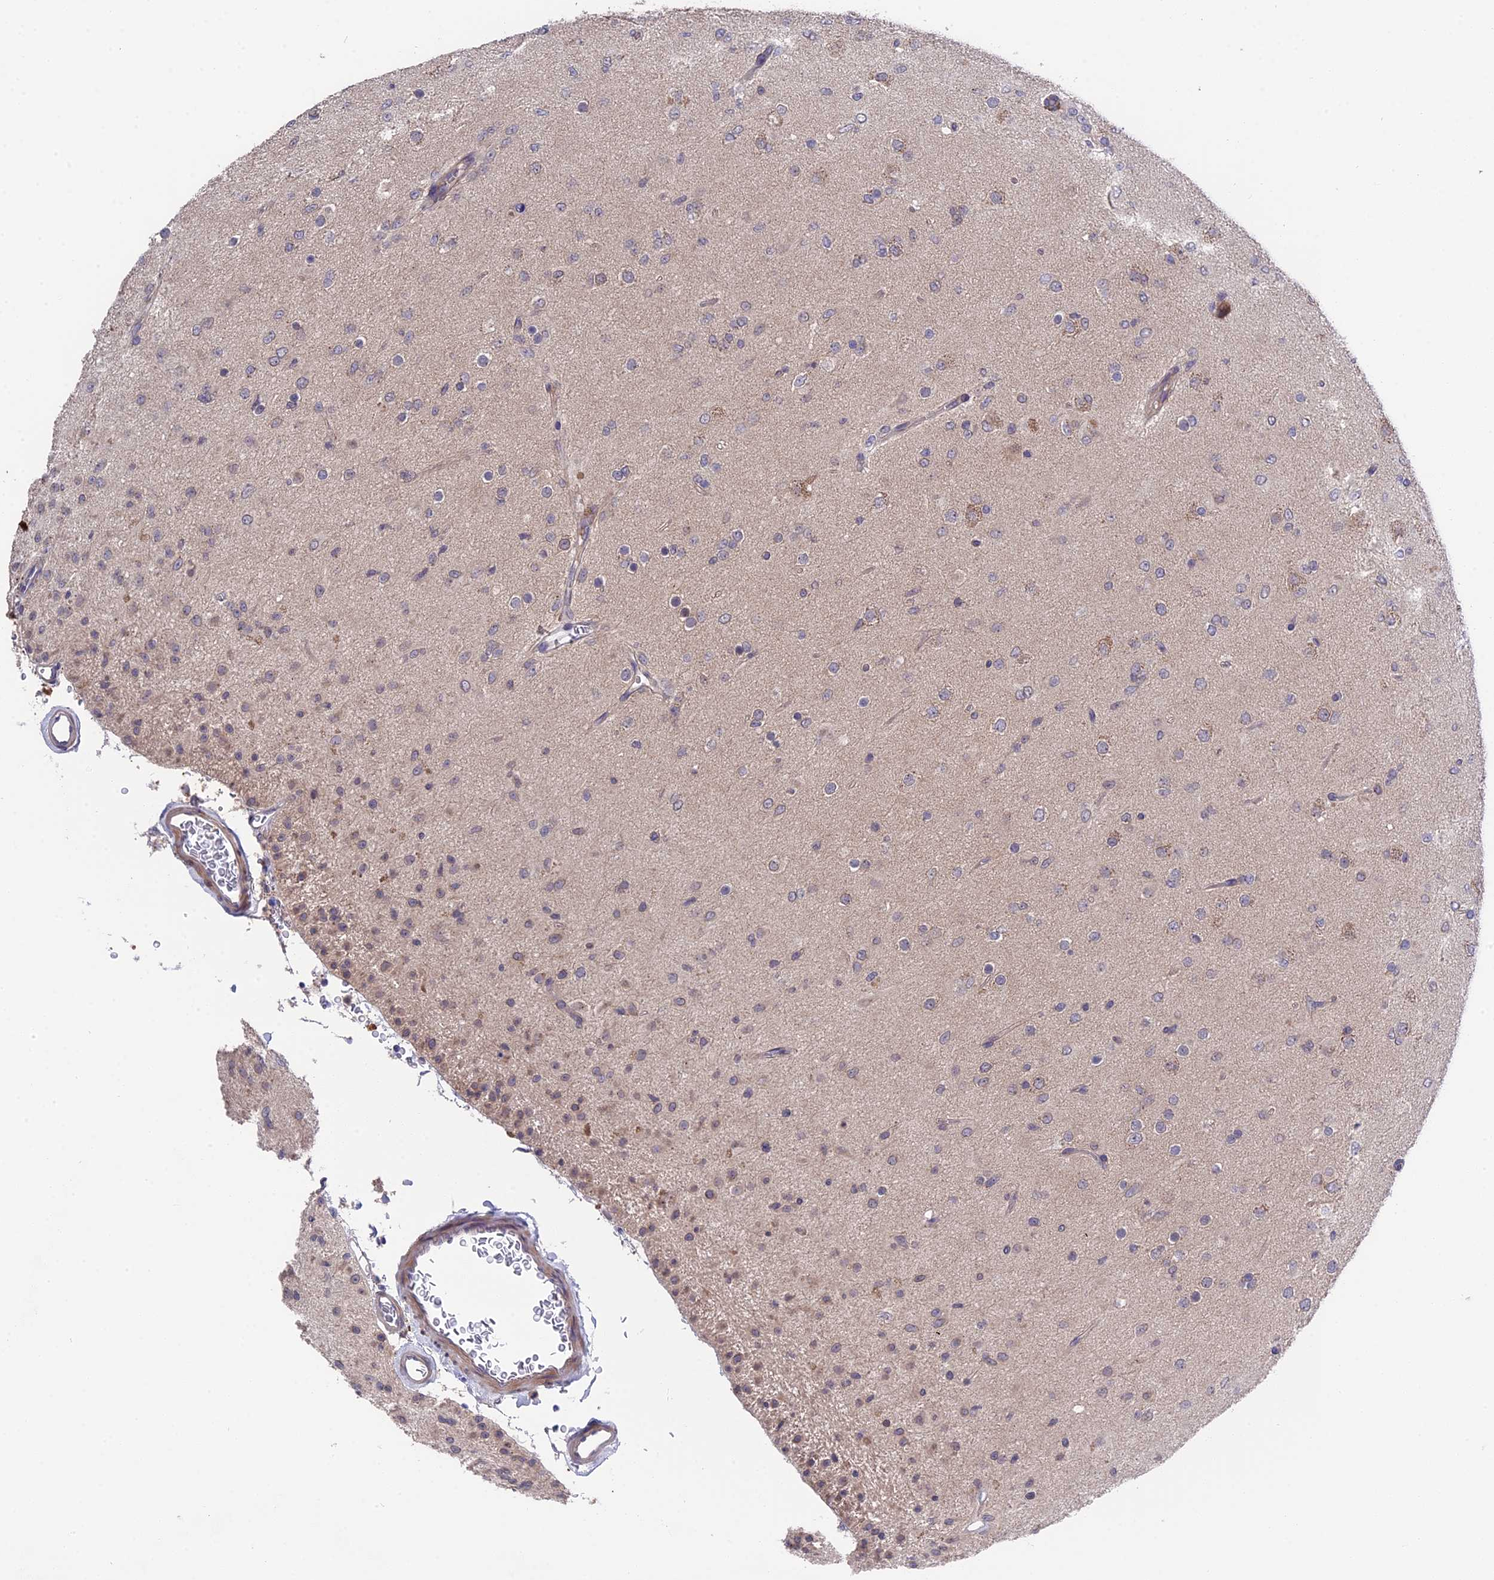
{"staining": {"intensity": "weak", "quantity": "<25%", "location": "cytoplasmic/membranous"}, "tissue": "glioma", "cell_type": "Tumor cells", "image_type": "cancer", "snomed": [{"axis": "morphology", "description": "Glioma, malignant, Low grade"}, {"axis": "topography", "description": "Brain"}], "caption": "Protein analysis of low-grade glioma (malignant) demonstrates no significant staining in tumor cells. (Immunohistochemistry (ihc), brightfield microscopy, high magnification).", "gene": "ZCCHC2", "patient": {"sex": "male", "age": 65}}